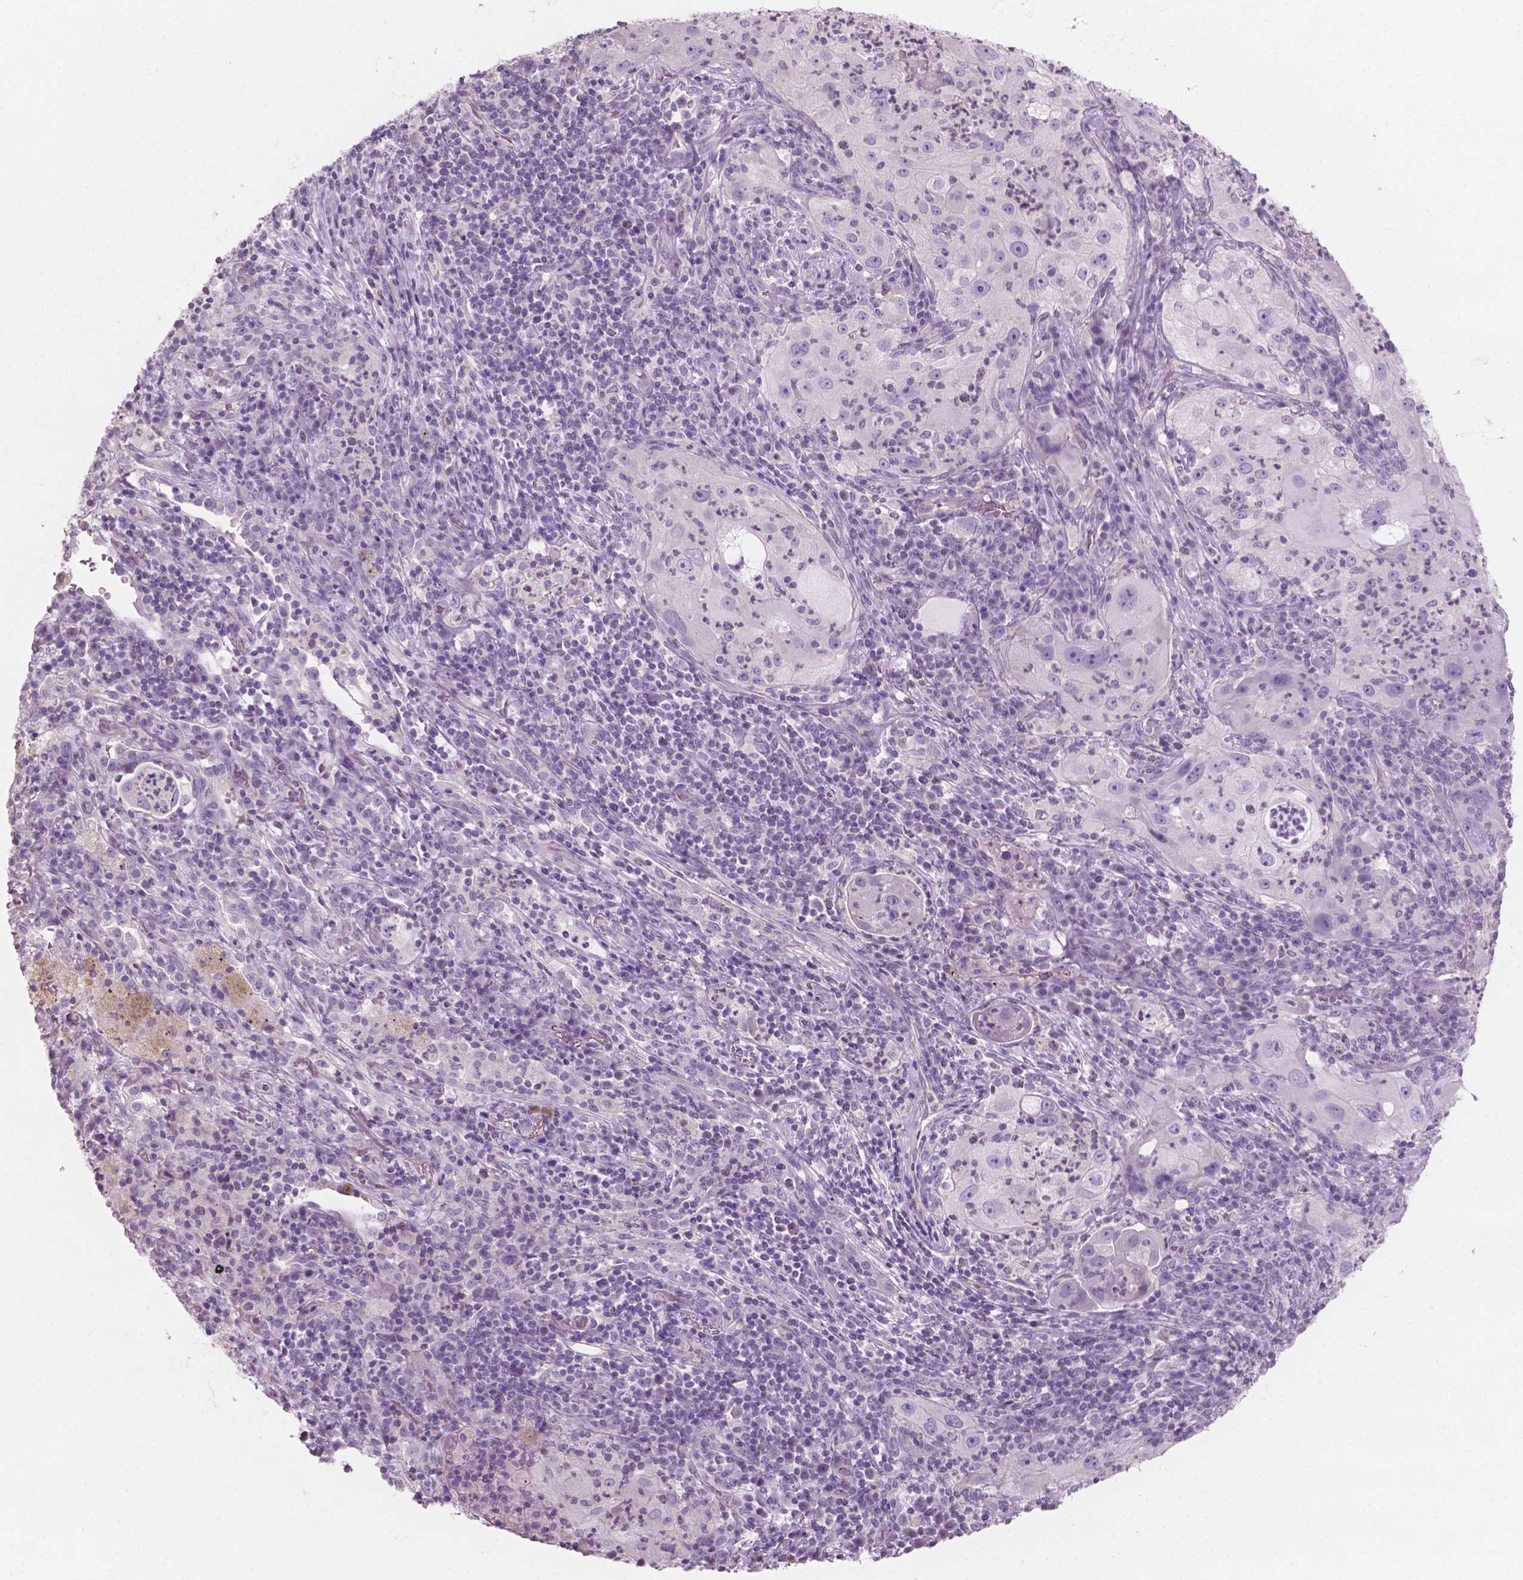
{"staining": {"intensity": "negative", "quantity": "none", "location": "none"}, "tissue": "lung cancer", "cell_type": "Tumor cells", "image_type": "cancer", "snomed": [{"axis": "morphology", "description": "Squamous cell carcinoma, NOS"}, {"axis": "topography", "description": "Lung"}], "caption": "Human lung squamous cell carcinoma stained for a protein using immunohistochemistry exhibits no positivity in tumor cells.", "gene": "AWAT1", "patient": {"sex": "female", "age": 59}}